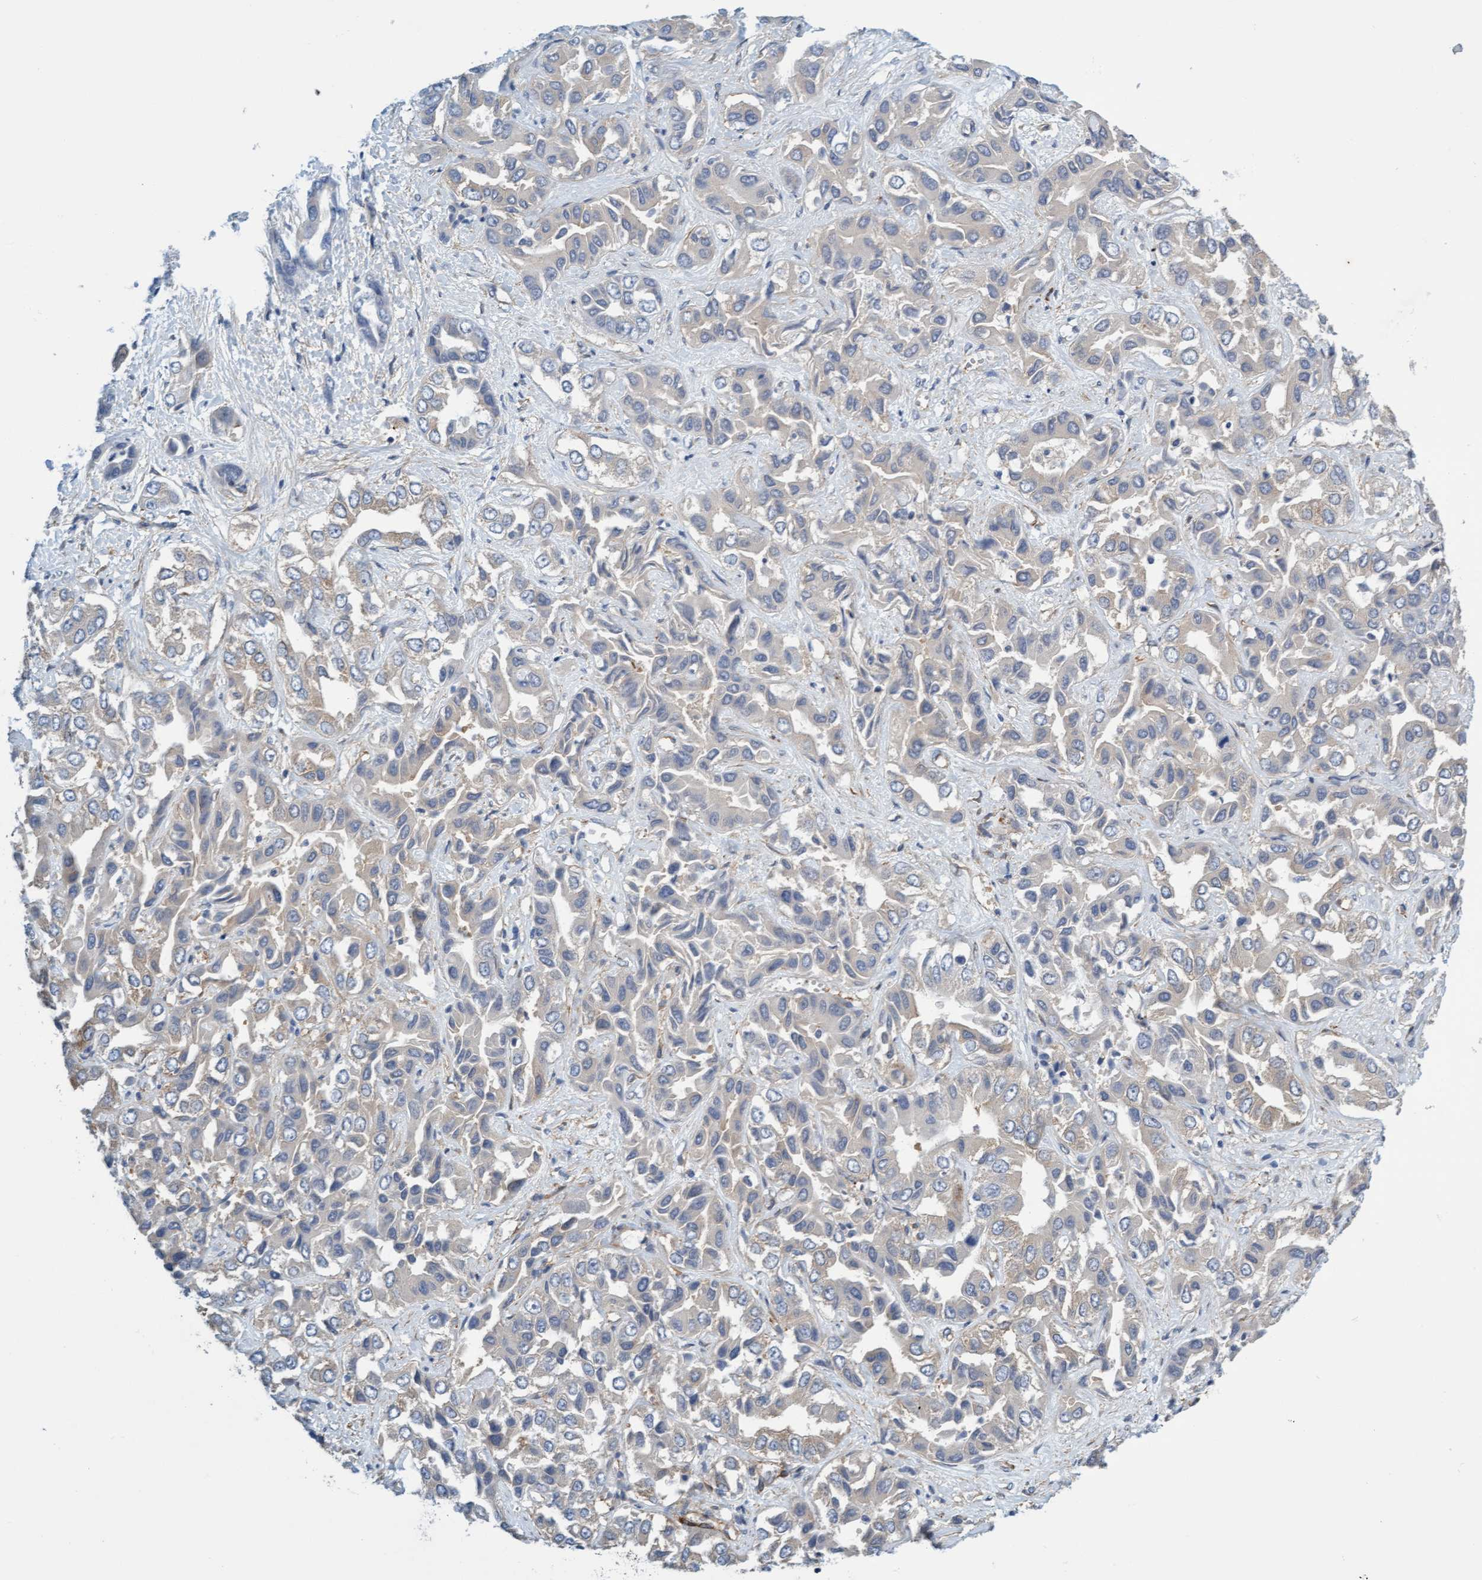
{"staining": {"intensity": "negative", "quantity": "none", "location": "none"}, "tissue": "liver cancer", "cell_type": "Tumor cells", "image_type": "cancer", "snomed": [{"axis": "morphology", "description": "Cholangiocarcinoma"}, {"axis": "topography", "description": "Liver"}], "caption": "Micrograph shows no protein staining in tumor cells of liver cancer tissue. The staining was performed using DAB to visualize the protein expression in brown, while the nuclei were stained in blue with hematoxylin (Magnification: 20x).", "gene": "FMNL3", "patient": {"sex": "female", "age": 52}}